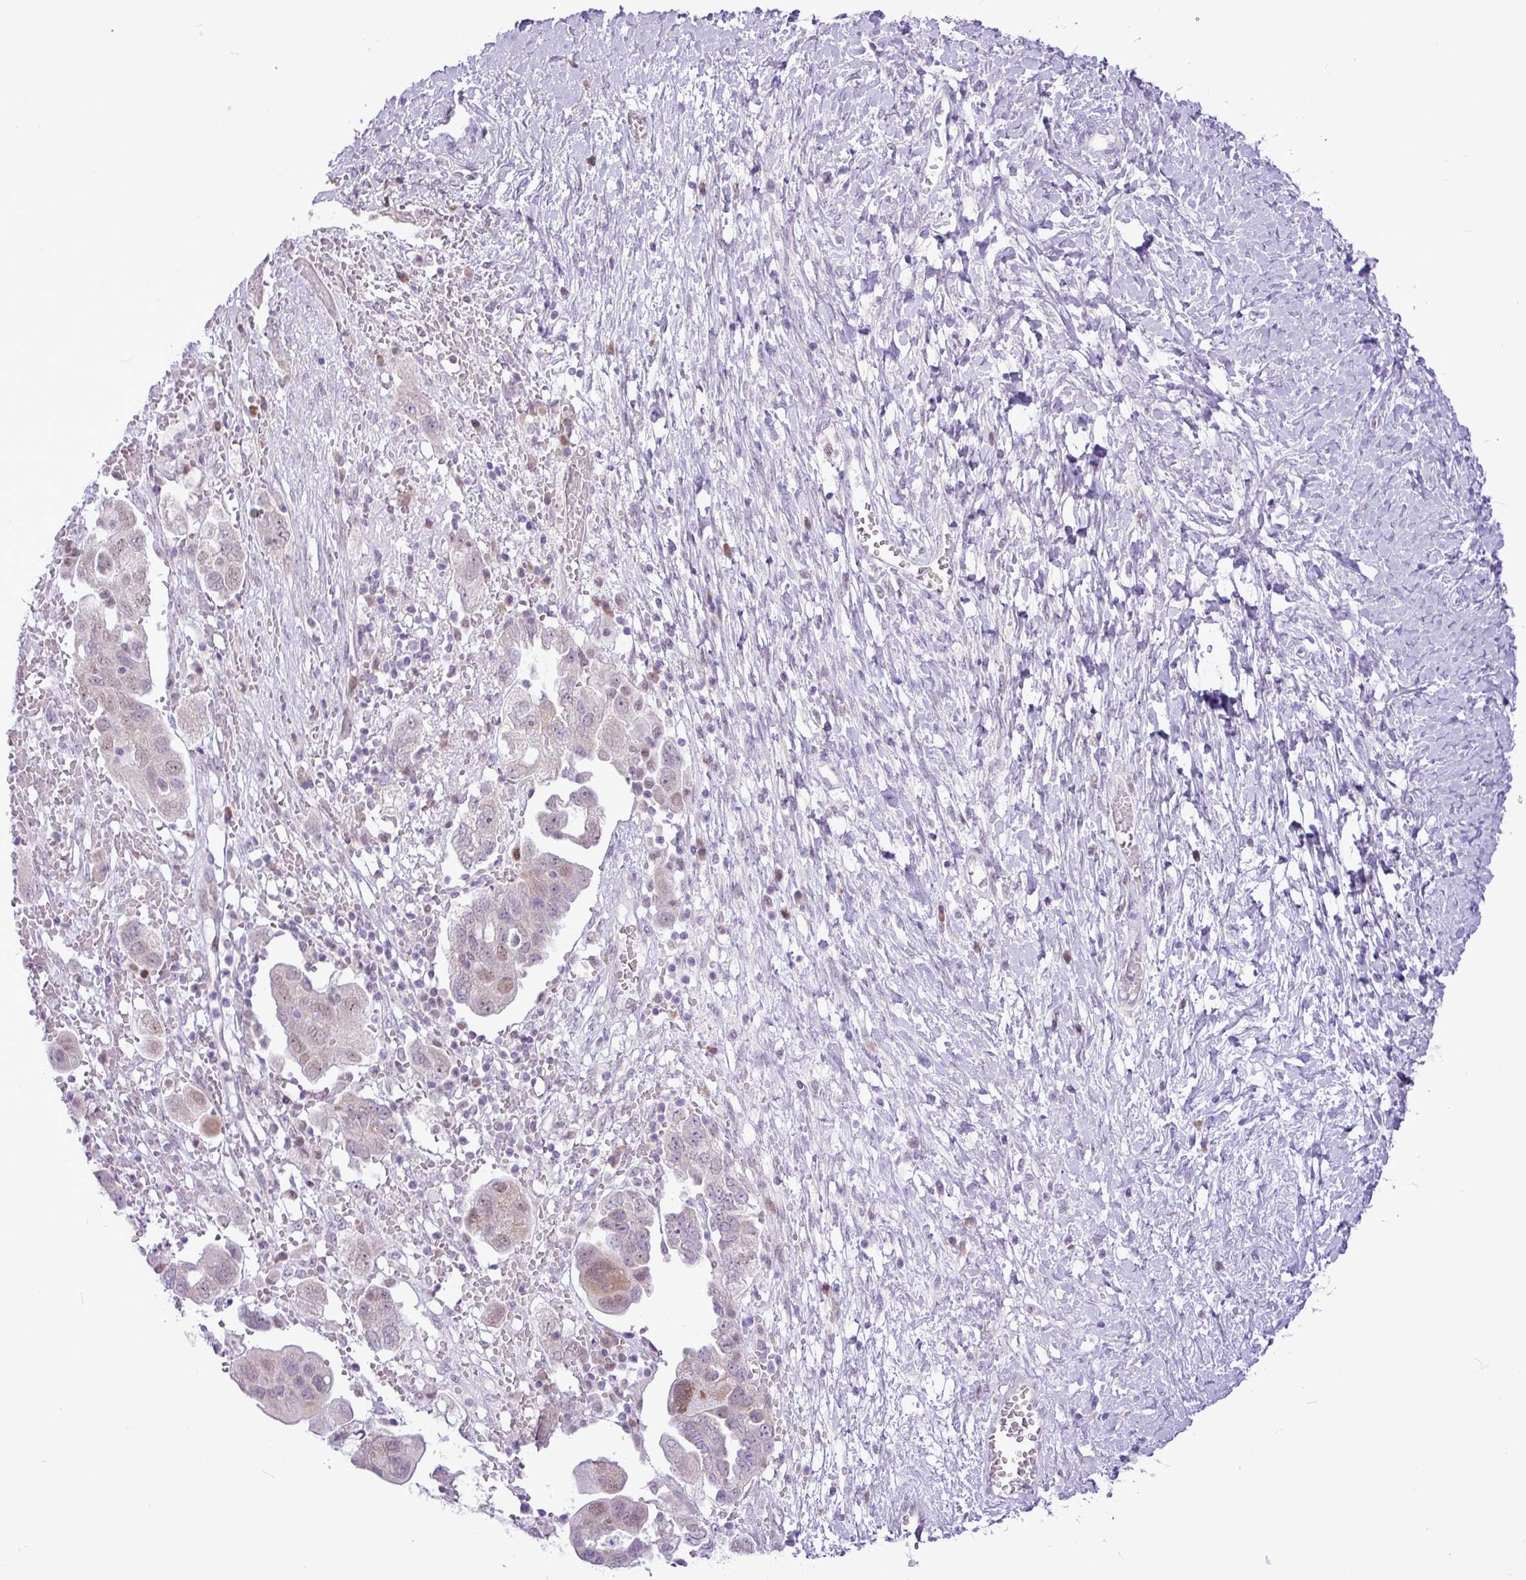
{"staining": {"intensity": "weak", "quantity": "<25%", "location": "nuclear"}, "tissue": "ovarian cancer", "cell_type": "Tumor cells", "image_type": "cancer", "snomed": [{"axis": "morphology", "description": "Carcinoma, NOS"}, {"axis": "morphology", "description": "Cystadenocarcinoma, serous, NOS"}, {"axis": "topography", "description": "Ovary"}], "caption": "There is no significant staining in tumor cells of carcinoma (ovarian).", "gene": "ELOA2", "patient": {"sex": "female", "age": 69}}